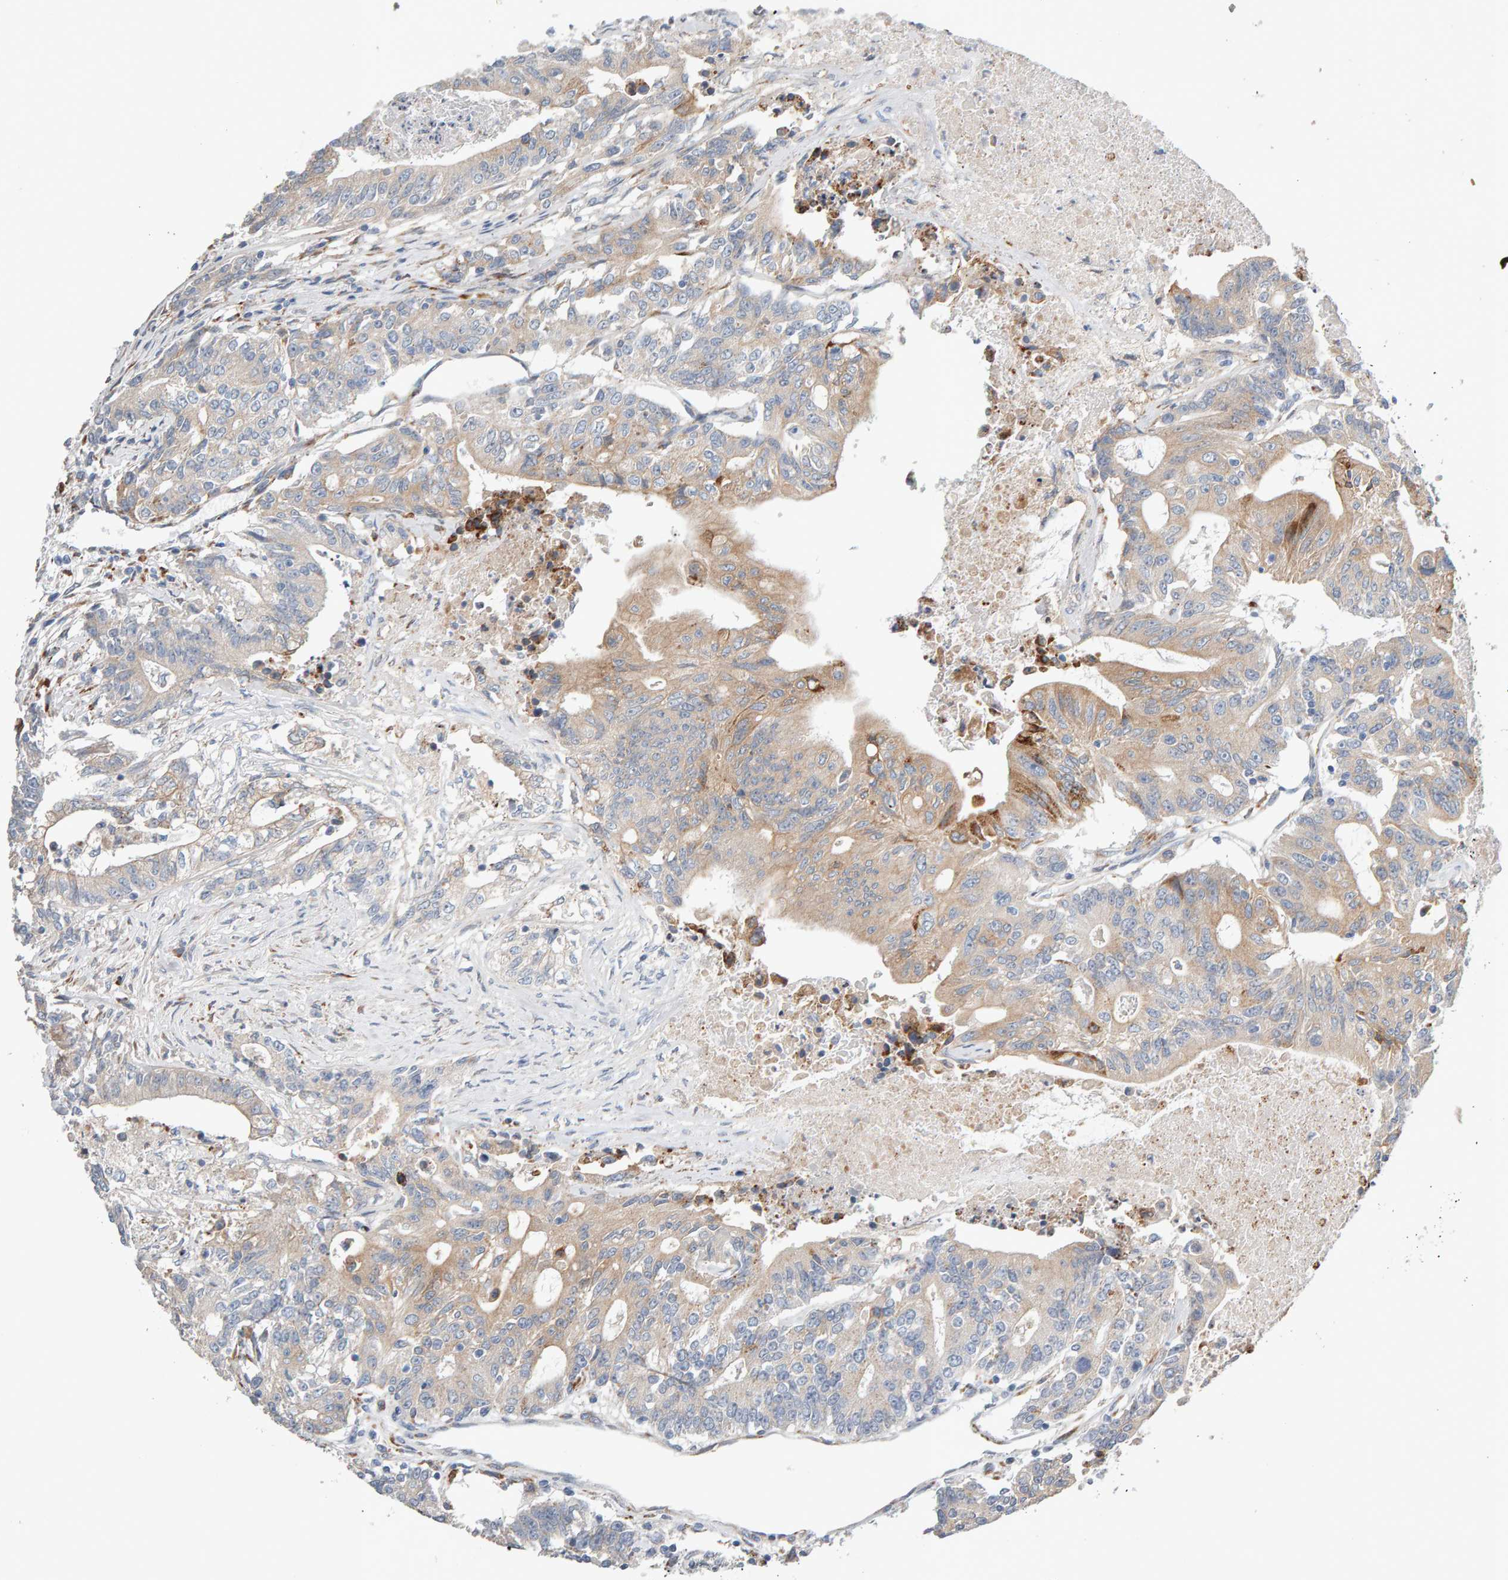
{"staining": {"intensity": "weak", "quantity": "25%-75%", "location": "cytoplasmic/membranous"}, "tissue": "colorectal cancer", "cell_type": "Tumor cells", "image_type": "cancer", "snomed": [{"axis": "morphology", "description": "Adenocarcinoma, NOS"}, {"axis": "topography", "description": "Colon"}], "caption": "Weak cytoplasmic/membranous positivity for a protein is identified in approximately 25%-75% of tumor cells of colorectal cancer (adenocarcinoma) using immunohistochemistry (IHC).", "gene": "ENGASE", "patient": {"sex": "female", "age": 77}}